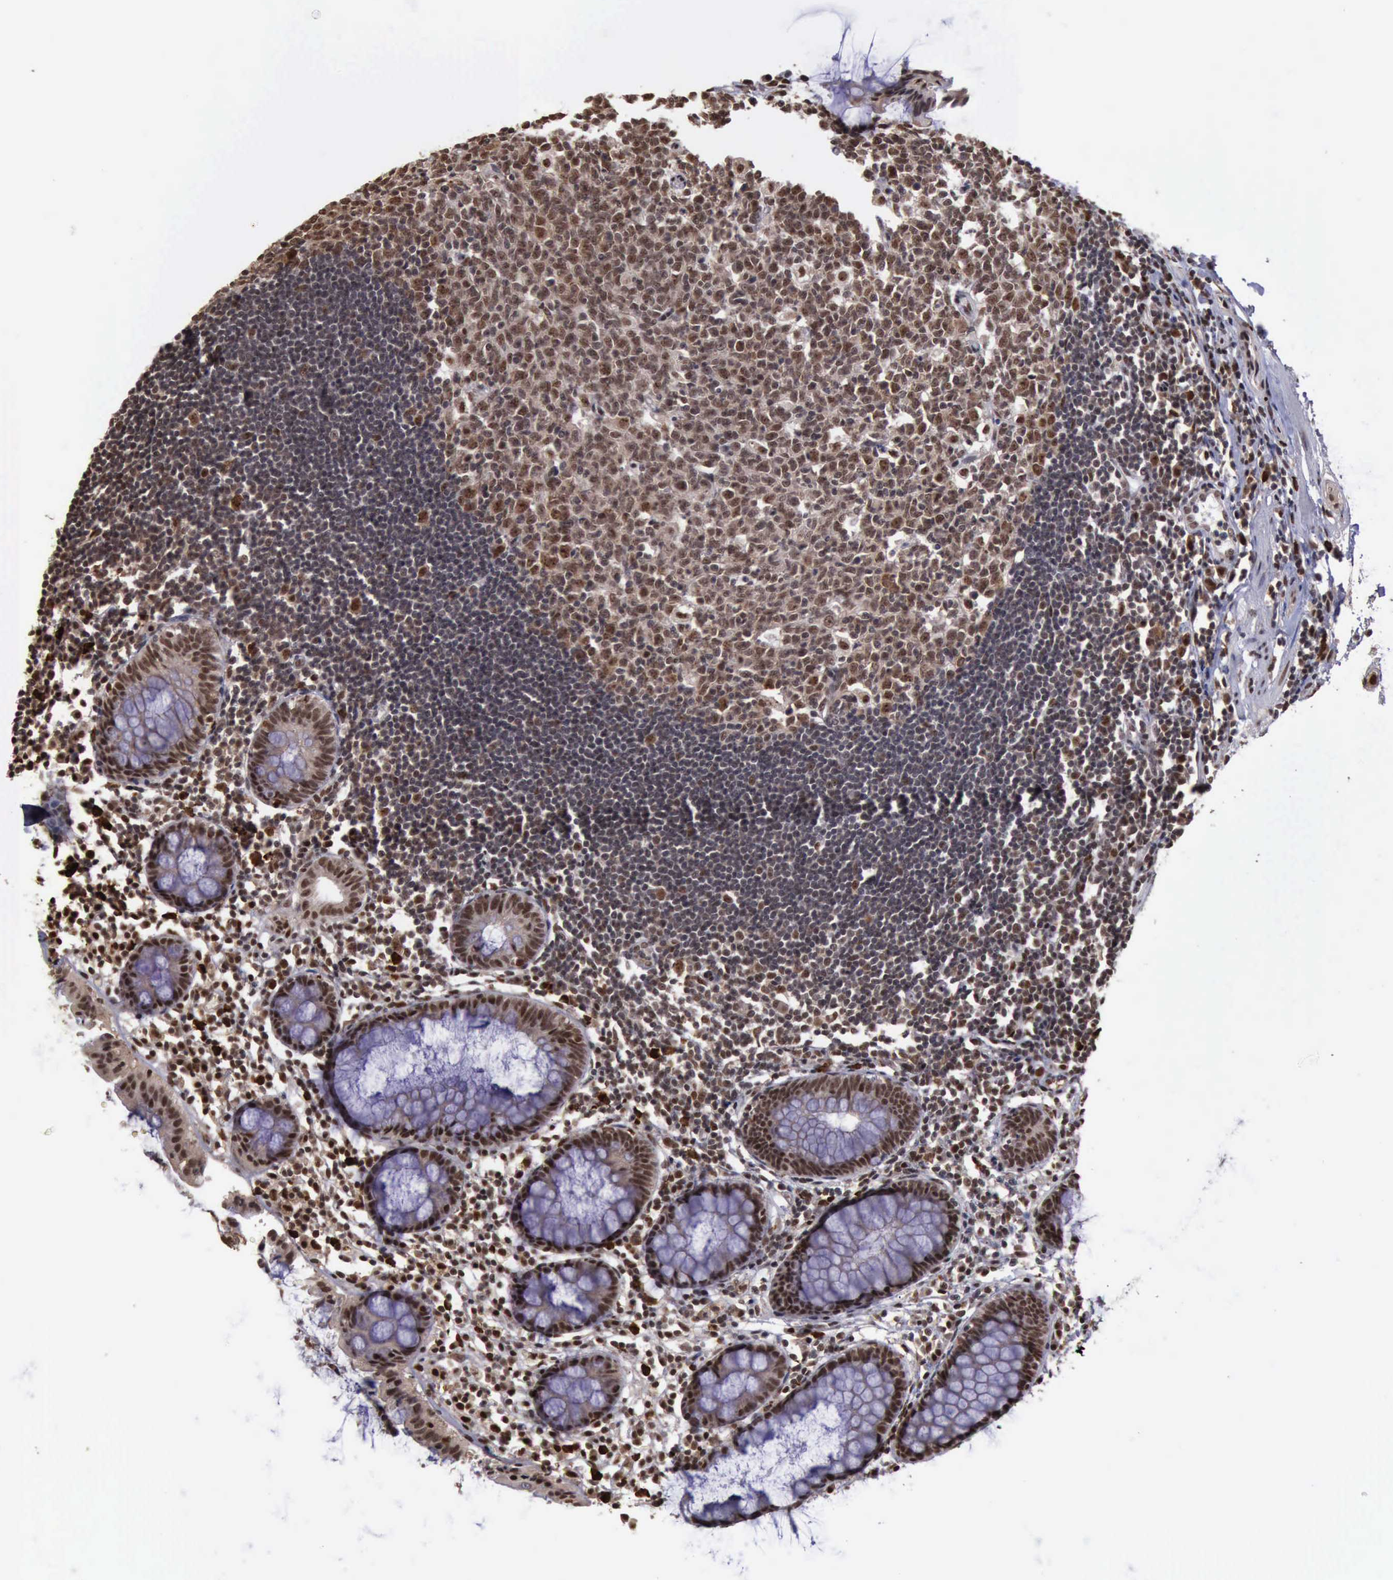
{"staining": {"intensity": "strong", "quantity": ">75%", "location": "cytoplasmic/membranous,nuclear"}, "tissue": "rectum", "cell_type": "Glandular cells", "image_type": "normal", "snomed": [{"axis": "morphology", "description": "Normal tissue, NOS"}, {"axis": "topography", "description": "Rectum"}], "caption": "Strong cytoplasmic/membranous,nuclear staining for a protein is seen in approximately >75% of glandular cells of benign rectum using IHC.", "gene": "TRMT2A", "patient": {"sex": "female", "age": 66}}